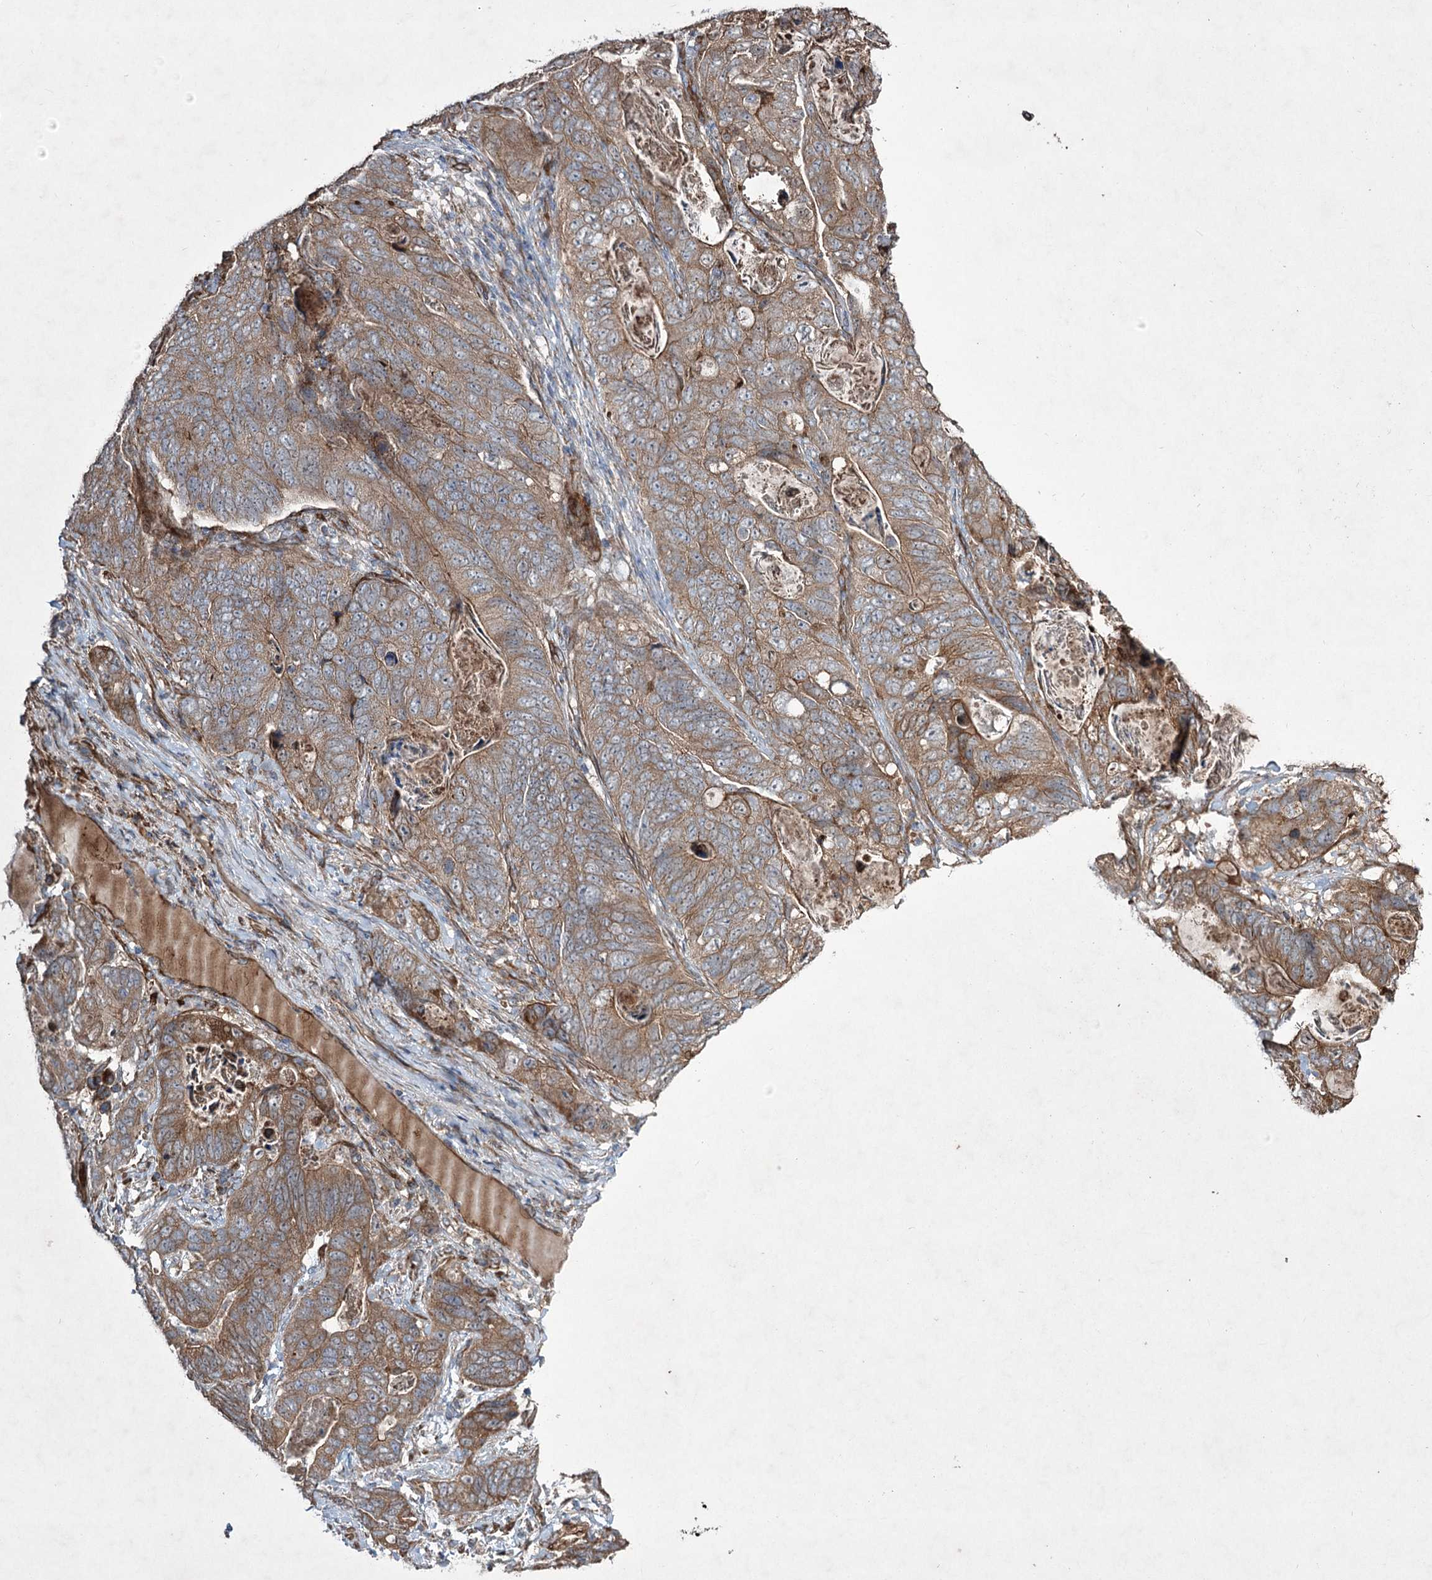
{"staining": {"intensity": "moderate", "quantity": ">75%", "location": "cytoplasmic/membranous"}, "tissue": "stomach cancer", "cell_type": "Tumor cells", "image_type": "cancer", "snomed": [{"axis": "morphology", "description": "Normal tissue, NOS"}, {"axis": "morphology", "description": "Adenocarcinoma, NOS"}, {"axis": "topography", "description": "Stomach"}], "caption": "Stomach cancer (adenocarcinoma) stained with a brown dye reveals moderate cytoplasmic/membranous positive positivity in about >75% of tumor cells.", "gene": "SERINC5", "patient": {"sex": "female", "age": 89}}